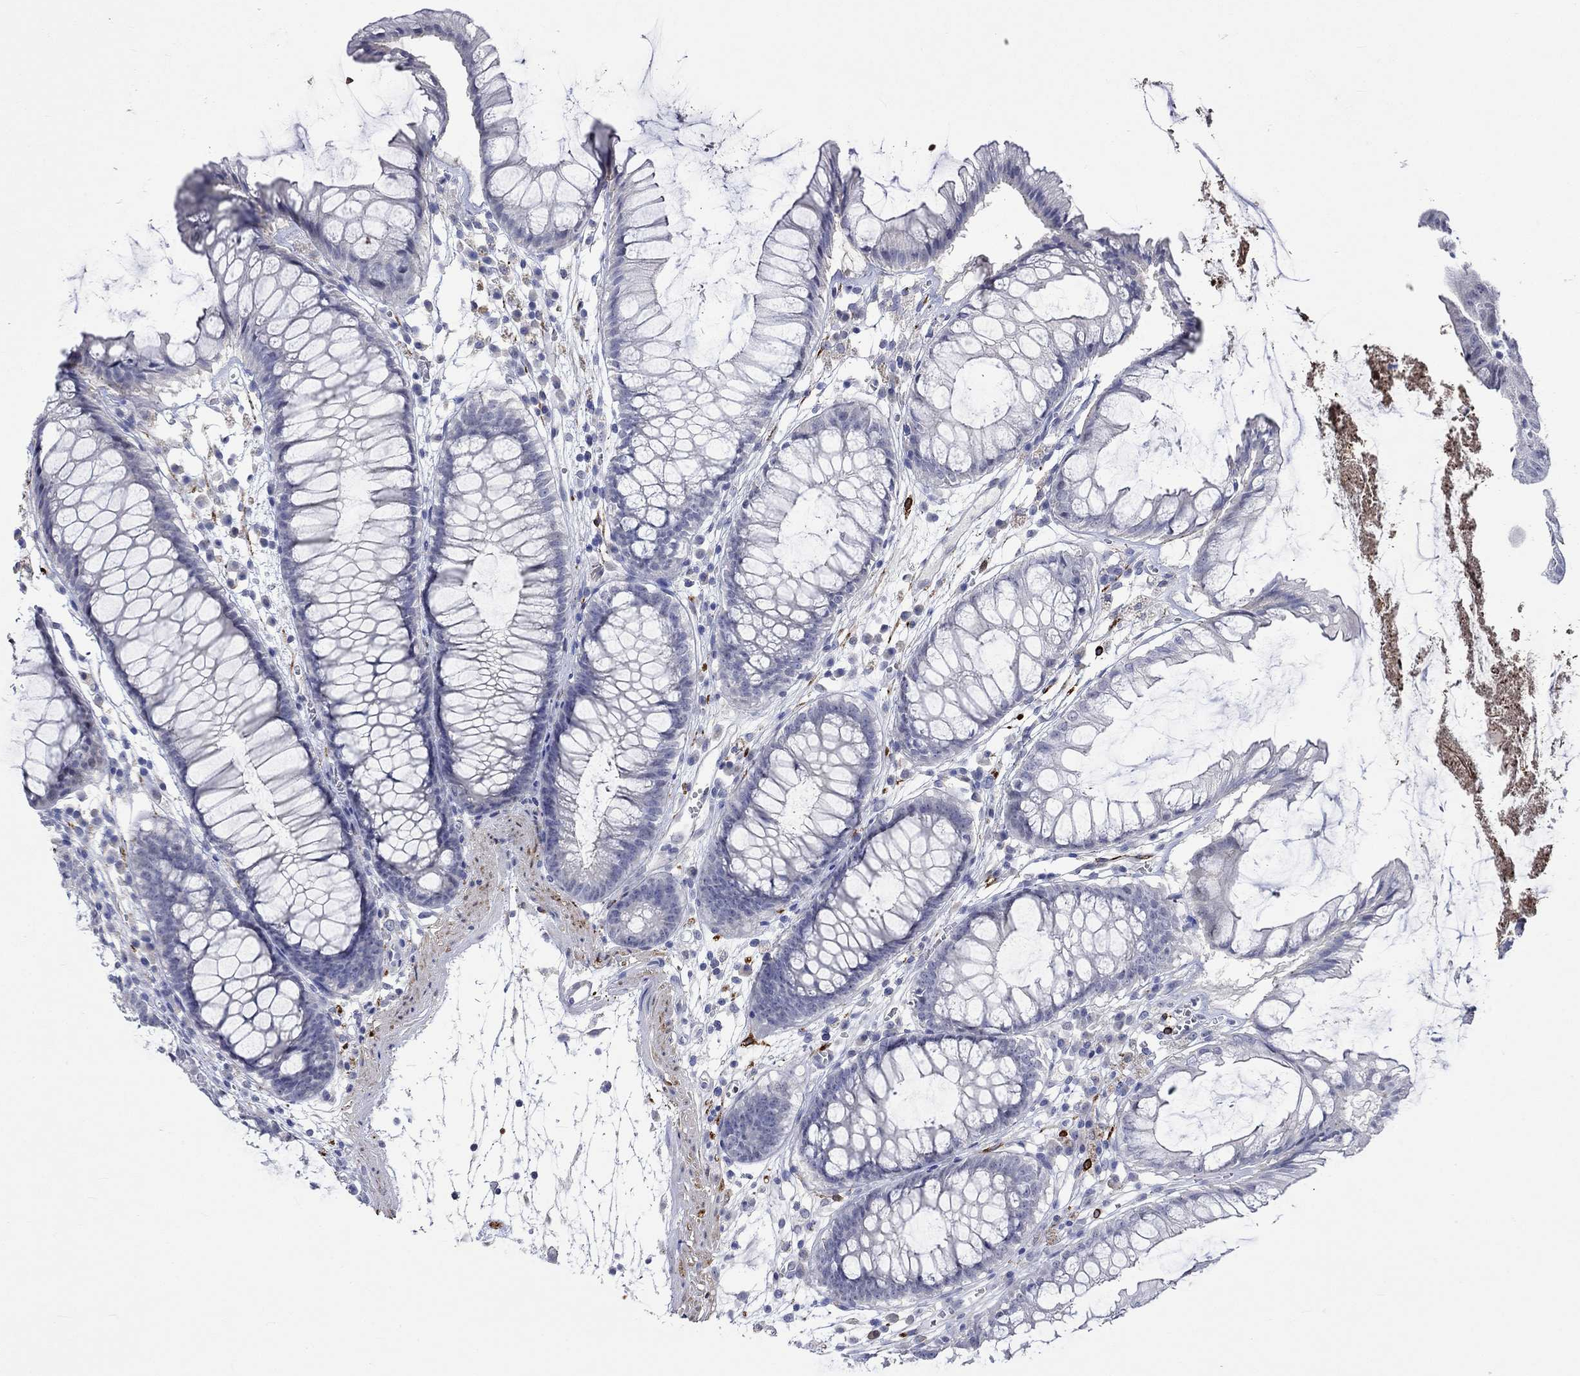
{"staining": {"intensity": "negative", "quantity": "none", "location": "none"}, "tissue": "colon", "cell_type": "Endothelial cells", "image_type": "normal", "snomed": [{"axis": "morphology", "description": "Normal tissue, NOS"}, {"axis": "morphology", "description": "Adenocarcinoma, NOS"}, {"axis": "topography", "description": "Colon"}], "caption": "DAB (3,3'-diaminobenzidine) immunohistochemical staining of normal human colon exhibits no significant staining in endothelial cells.", "gene": "CRYAB", "patient": {"sex": "male", "age": 65}}